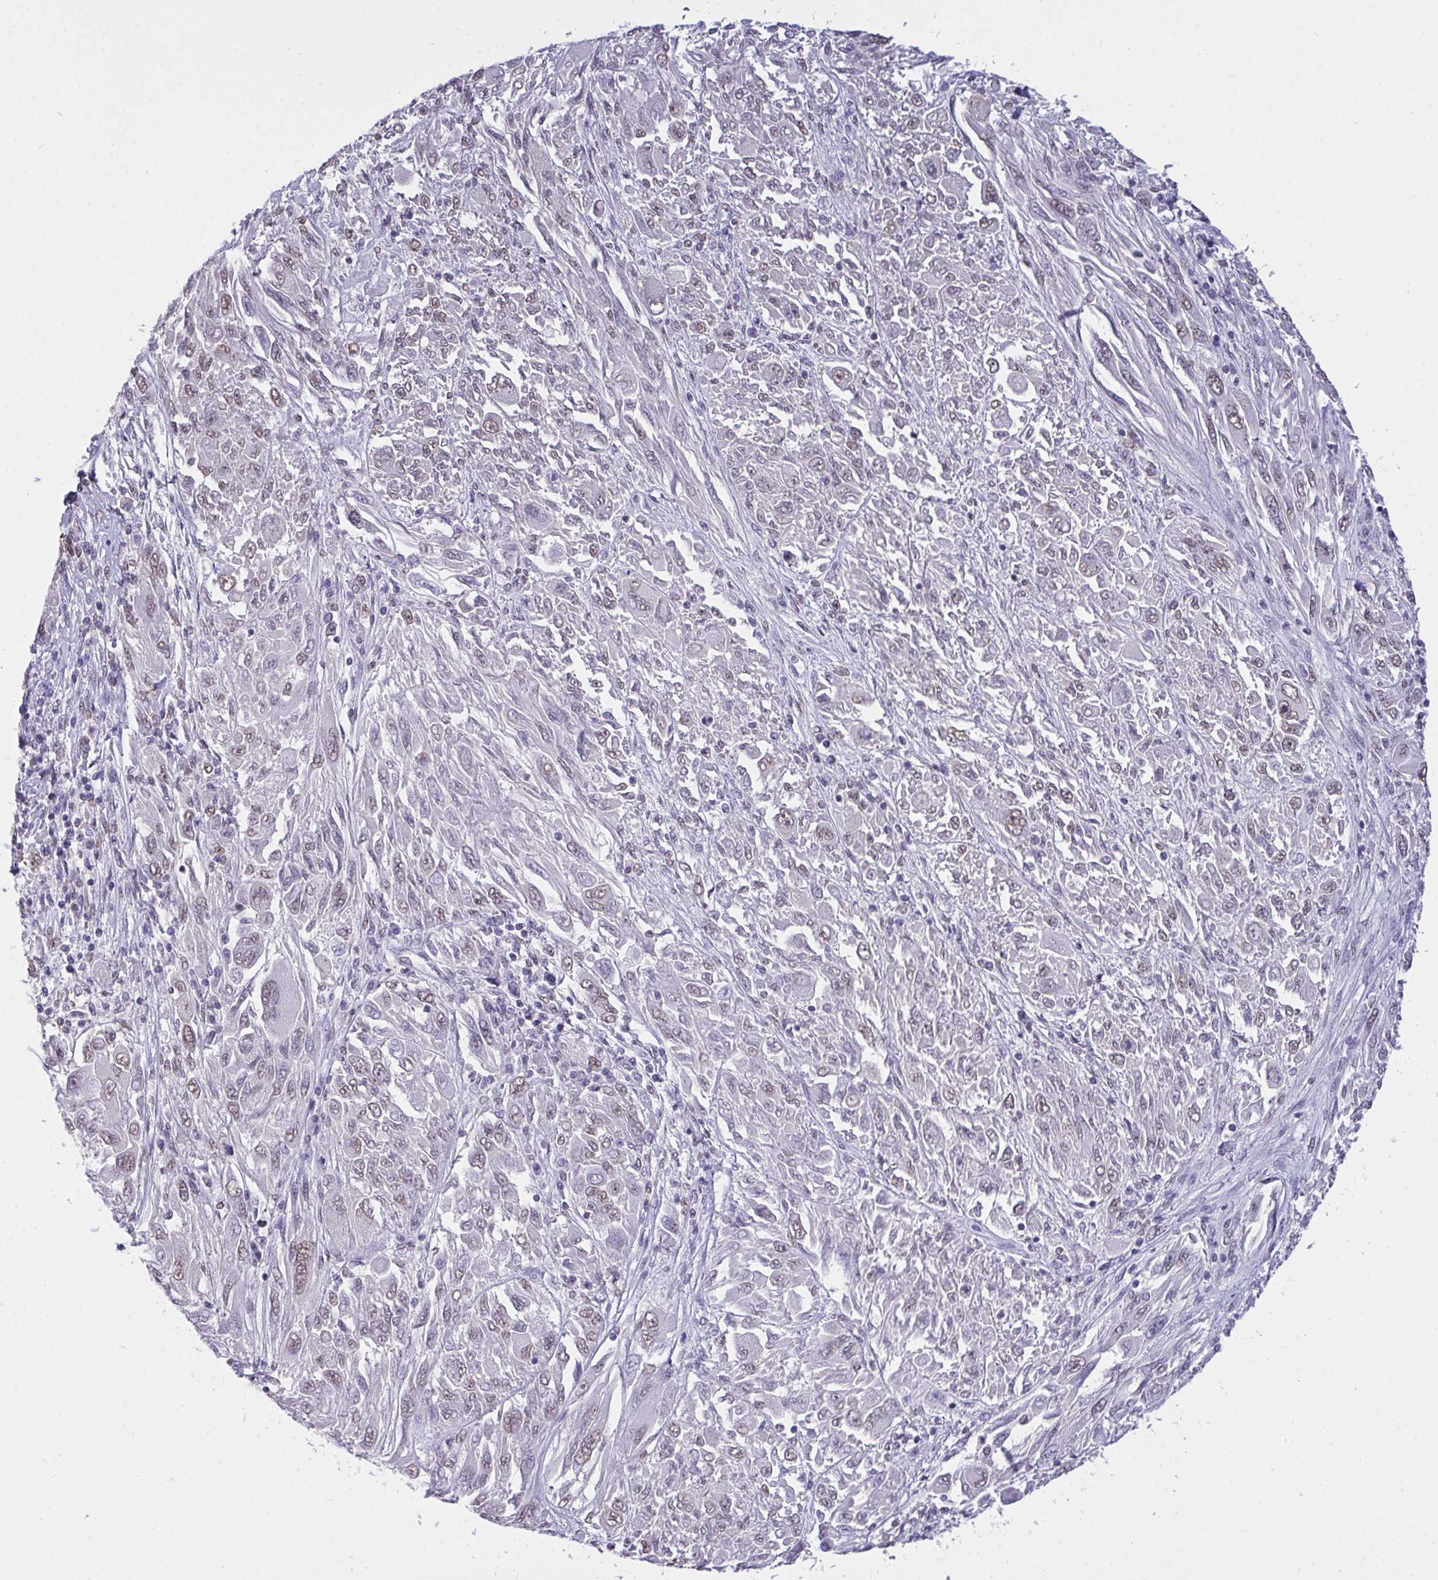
{"staining": {"intensity": "weak", "quantity": "25%-75%", "location": "nuclear"}, "tissue": "melanoma", "cell_type": "Tumor cells", "image_type": "cancer", "snomed": [{"axis": "morphology", "description": "Malignant melanoma, NOS"}, {"axis": "topography", "description": "Skin"}], "caption": "Immunohistochemistry of malignant melanoma reveals low levels of weak nuclear positivity in approximately 25%-75% of tumor cells. The staining is performed using DAB (3,3'-diaminobenzidine) brown chromogen to label protein expression. The nuclei are counter-stained blue using hematoxylin.", "gene": "SEMA6B", "patient": {"sex": "female", "age": 91}}